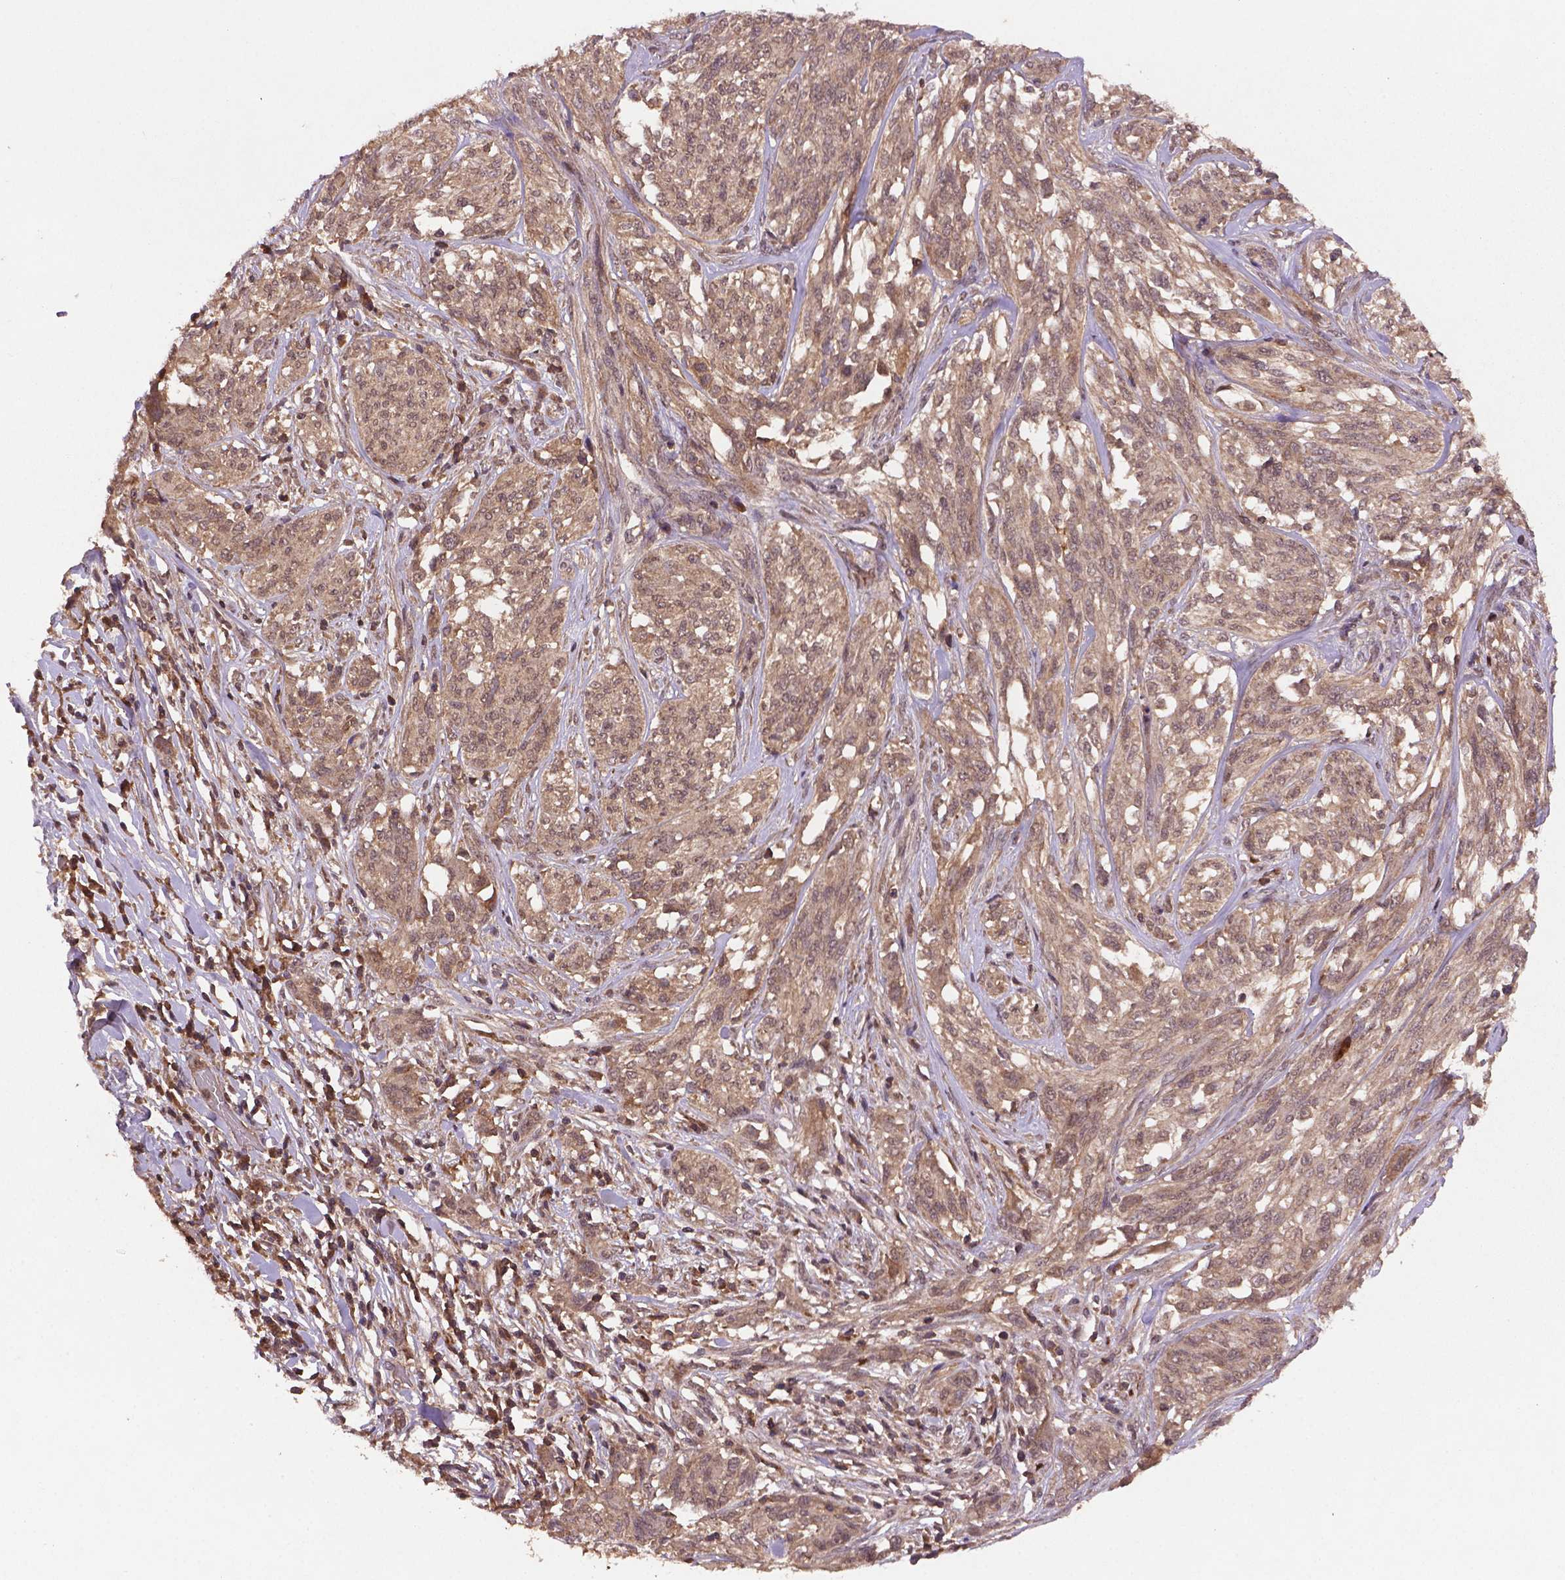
{"staining": {"intensity": "weak", "quantity": ">75%", "location": "cytoplasmic/membranous,nuclear"}, "tissue": "melanoma", "cell_type": "Tumor cells", "image_type": "cancer", "snomed": [{"axis": "morphology", "description": "Malignant melanoma, NOS"}, {"axis": "topography", "description": "Skin"}], "caption": "Protein staining of melanoma tissue displays weak cytoplasmic/membranous and nuclear expression in approximately >75% of tumor cells.", "gene": "NIPAL2", "patient": {"sex": "female", "age": 91}}